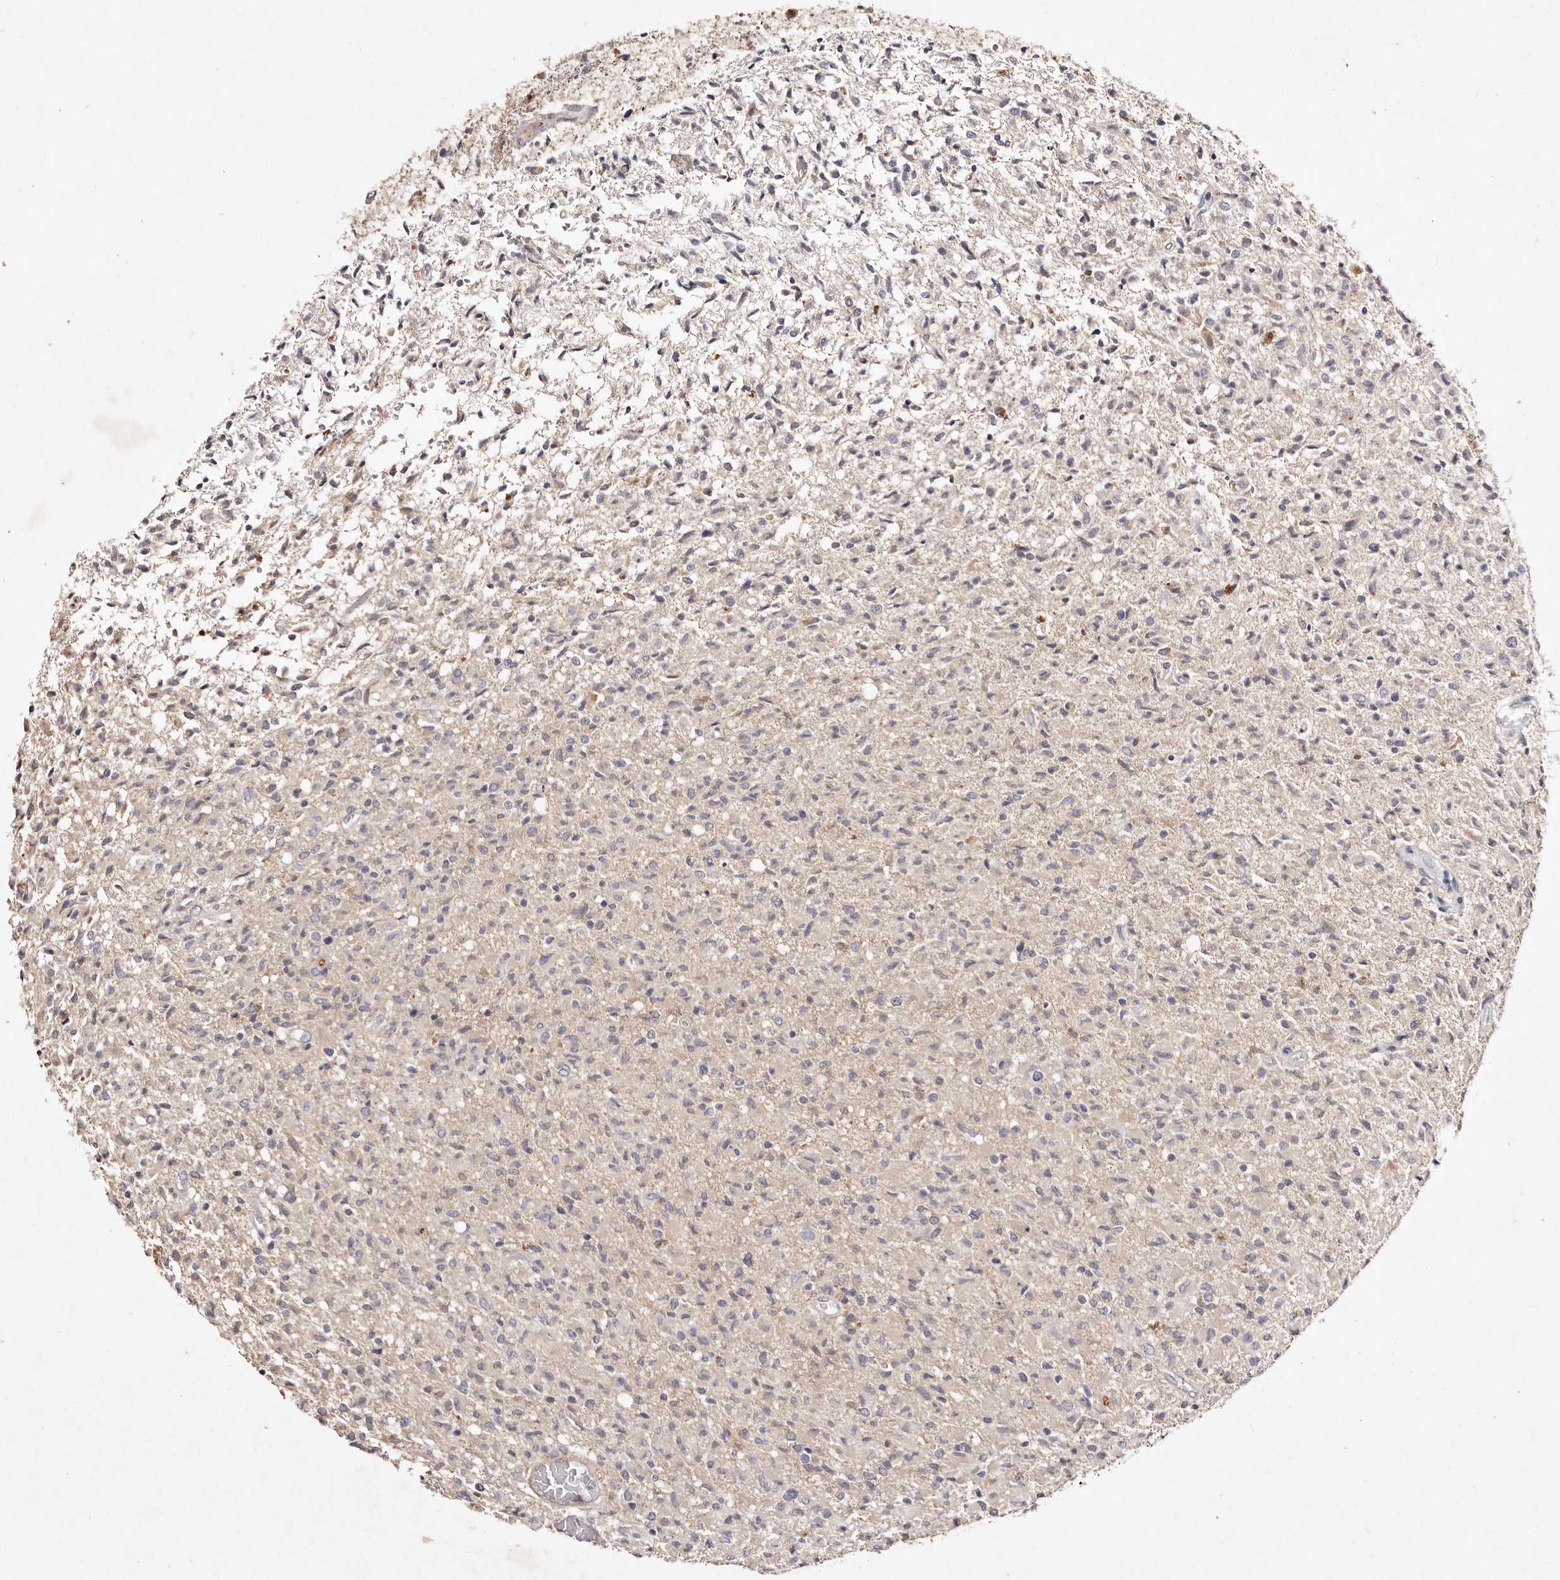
{"staining": {"intensity": "negative", "quantity": "none", "location": "none"}, "tissue": "glioma", "cell_type": "Tumor cells", "image_type": "cancer", "snomed": [{"axis": "morphology", "description": "Glioma, malignant, High grade"}, {"axis": "topography", "description": "Brain"}], "caption": "High magnification brightfield microscopy of malignant glioma (high-grade) stained with DAB (brown) and counterstained with hematoxylin (blue): tumor cells show no significant positivity.", "gene": "TSC2", "patient": {"sex": "female", "age": 57}}